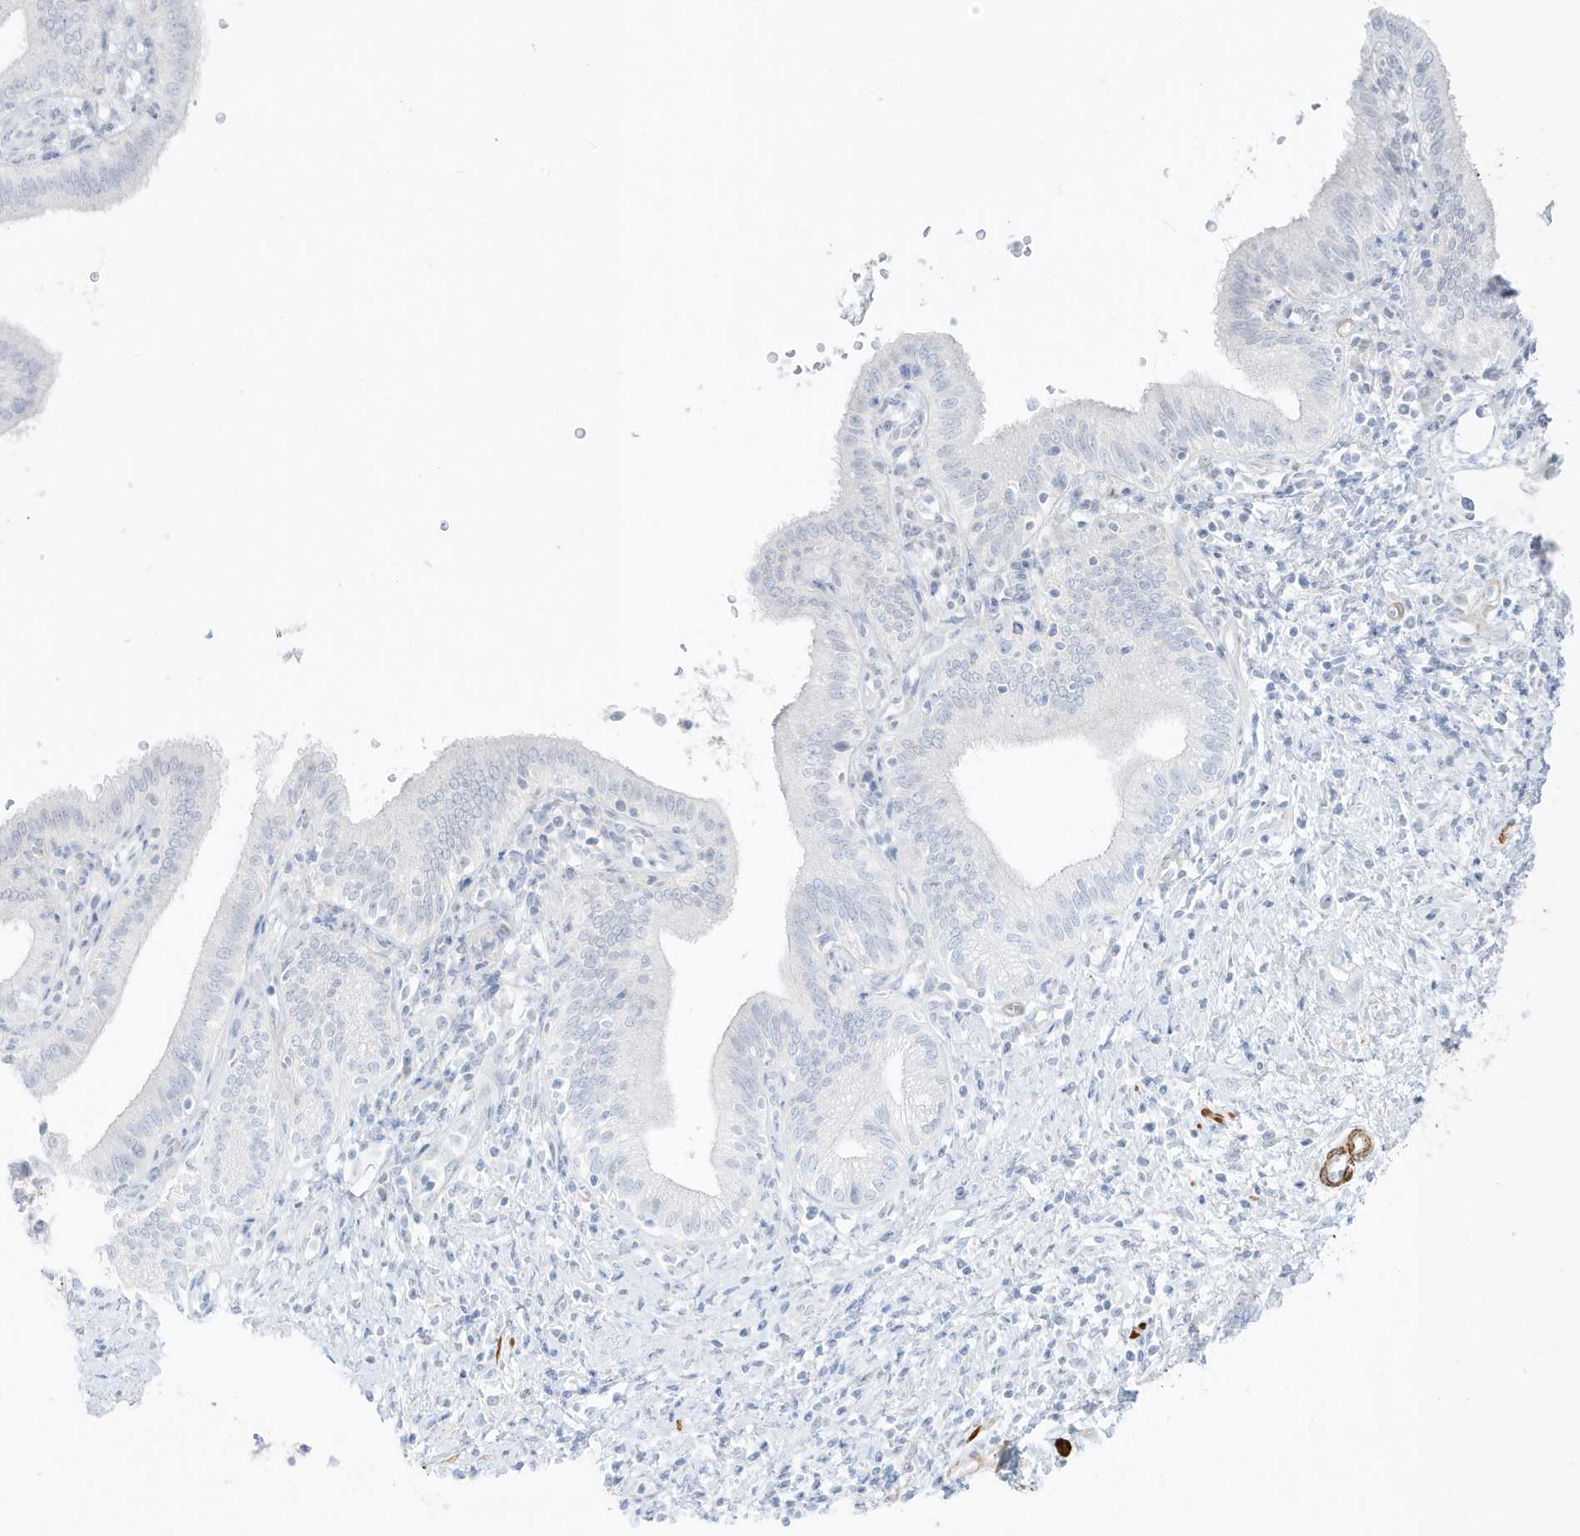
{"staining": {"intensity": "negative", "quantity": "none", "location": "none"}, "tissue": "pancreatic cancer", "cell_type": "Tumor cells", "image_type": "cancer", "snomed": [{"axis": "morphology", "description": "Adenocarcinoma, NOS"}, {"axis": "topography", "description": "Pancreas"}], "caption": "An immunohistochemistry (IHC) micrograph of pancreatic cancer (adenocarcinoma) is shown. There is no staining in tumor cells of pancreatic cancer (adenocarcinoma).", "gene": "SLC22A13", "patient": {"sex": "female", "age": 73}}